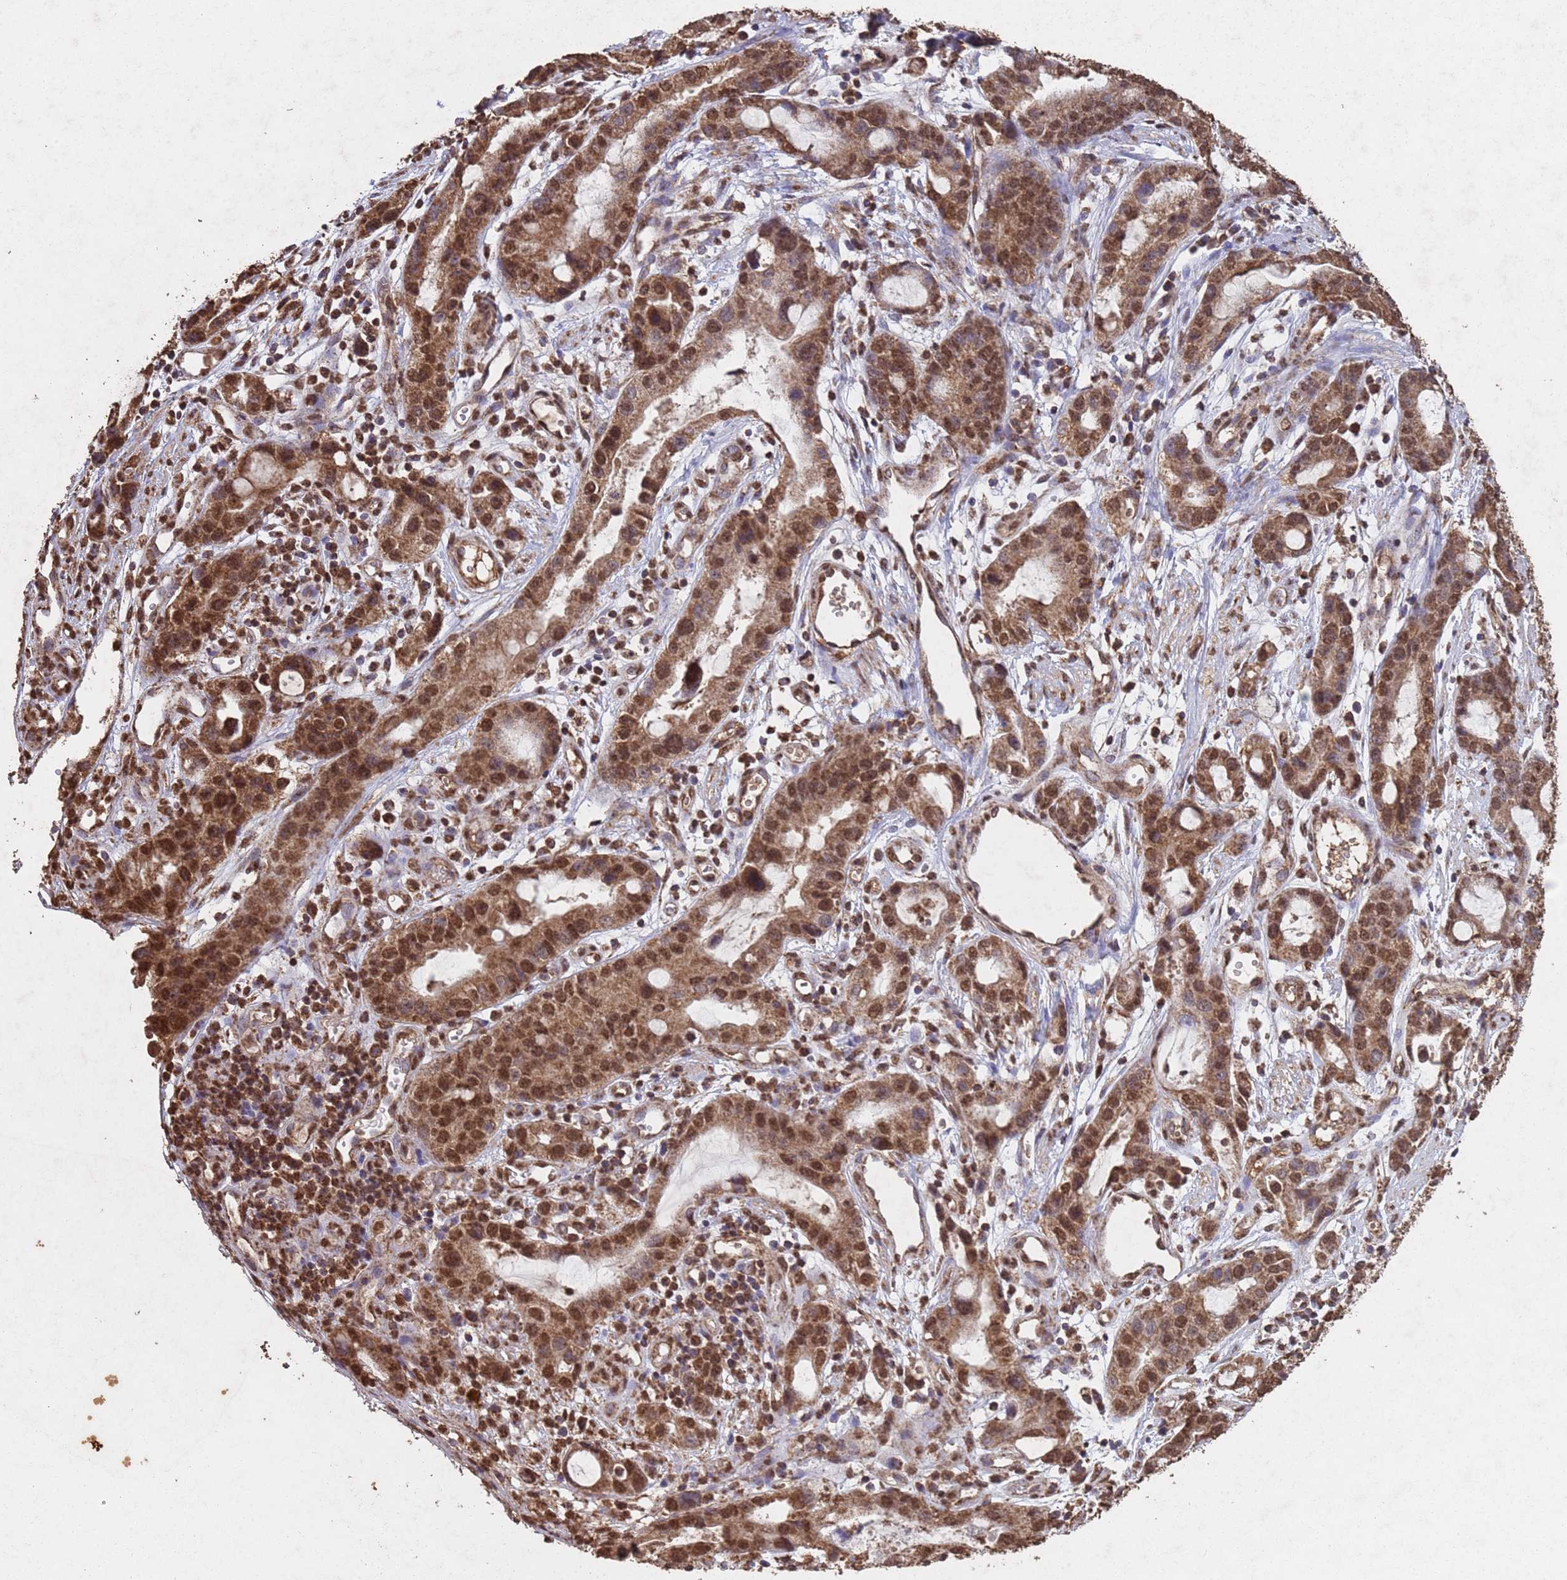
{"staining": {"intensity": "moderate", "quantity": ">75%", "location": "cytoplasmic/membranous,nuclear"}, "tissue": "stomach cancer", "cell_type": "Tumor cells", "image_type": "cancer", "snomed": [{"axis": "morphology", "description": "Adenocarcinoma, NOS"}, {"axis": "topography", "description": "Stomach"}], "caption": "Moderate cytoplasmic/membranous and nuclear positivity for a protein is seen in about >75% of tumor cells of stomach cancer (adenocarcinoma) using immunohistochemistry.", "gene": "HDAC10", "patient": {"sex": "male", "age": 55}}